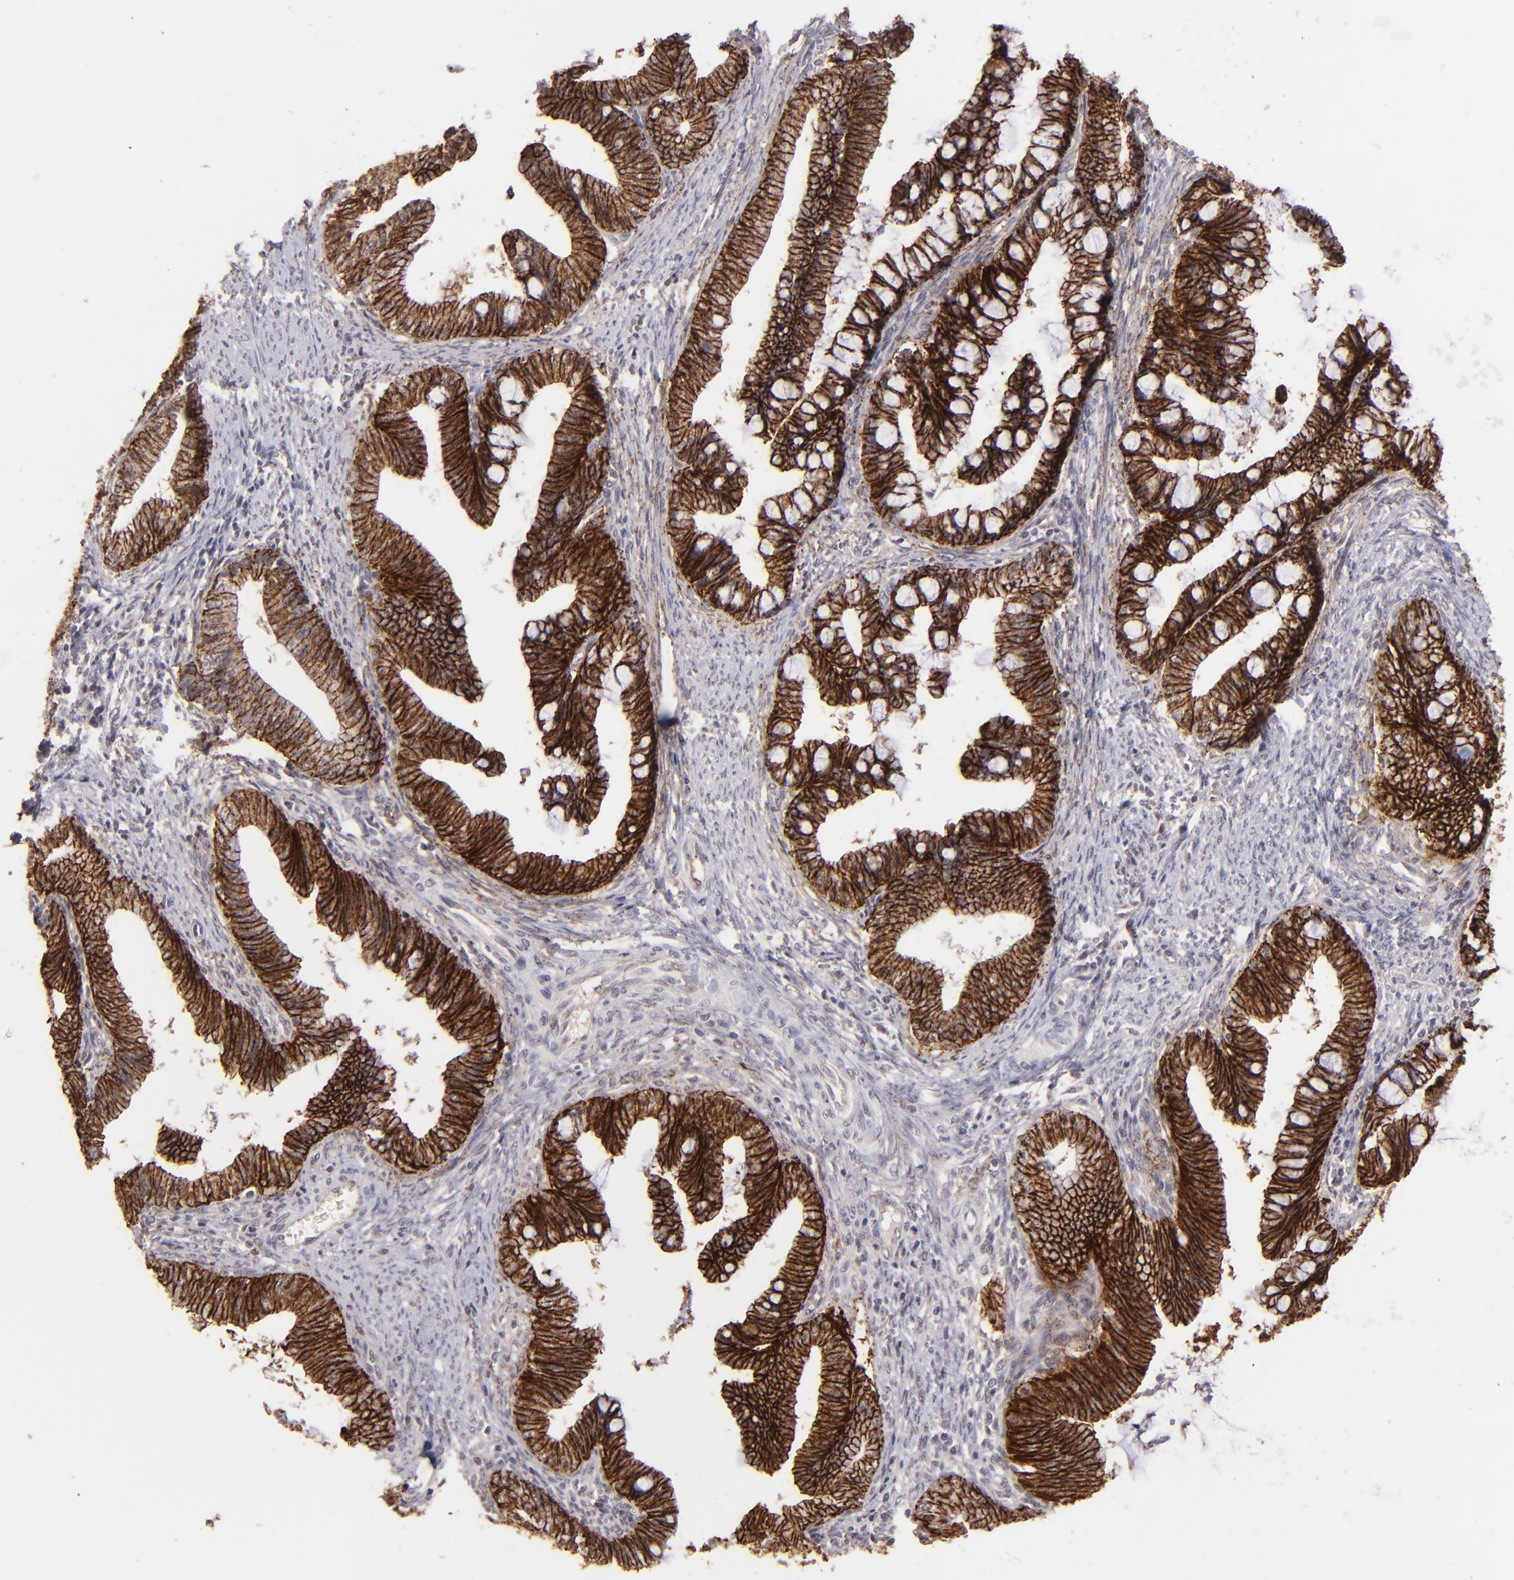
{"staining": {"intensity": "strong", "quantity": ">75%", "location": "cytoplasmic/membranous"}, "tissue": "cervical cancer", "cell_type": "Tumor cells", "image_type": "cancer", "snomed": [{"axis": "morphology", "description": "Adenocarcinoma, NOS"}, {"axis": "topography", "description": "Cervix"}], "caption": "High-power microscopy captured an immunohistochemistry photomicrograph of cervical adenocarcinoma, revealing strong cytoplasmic/membranous staining in approximately >75% of tumor cells.", "gene": "CLDN1", "patient": {"sex": "female", "age": 36}}